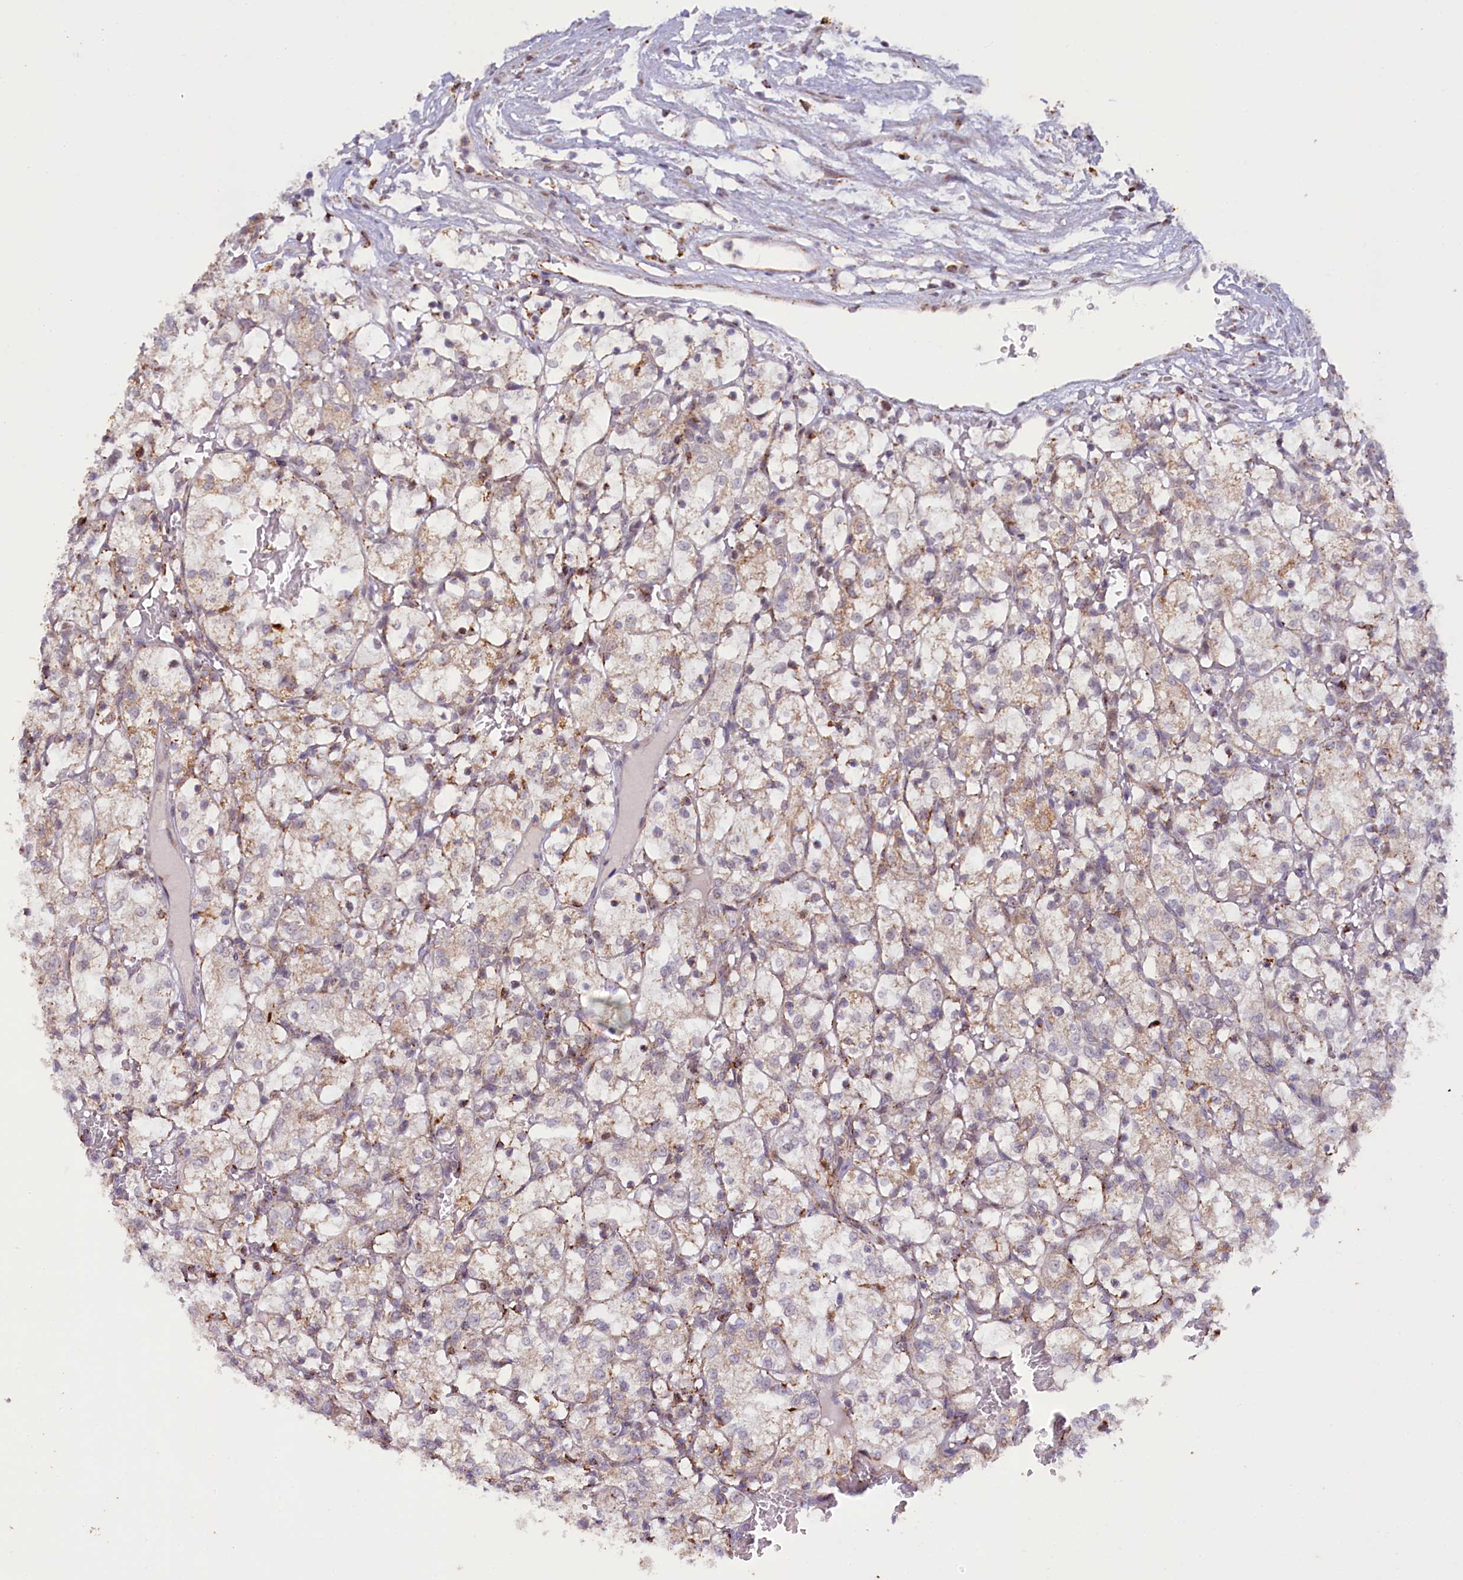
{"staining": {"intensity": "weak", "quantity": "25%-75%", "location": "cytoplasmic/membranous"}, "tissue": "renal cancer", "cell_type": "Tumor cells", "image_type": "cancer", "snomed": [{"axis": "morphology", "description": "Adenocarcinoma, NOS"}, {"axis": "topography", "description": "Kidney"}], "caption": "Renal cancer (adenocarcinoma) stained with DAB immunohistochemistry shows low levels of weak cytoplasmic/membranous expression in approximately 25%-75% of tumor cells.", "gene": "DYNC2H1", "patient": {"sex": "female", "age": 69}}